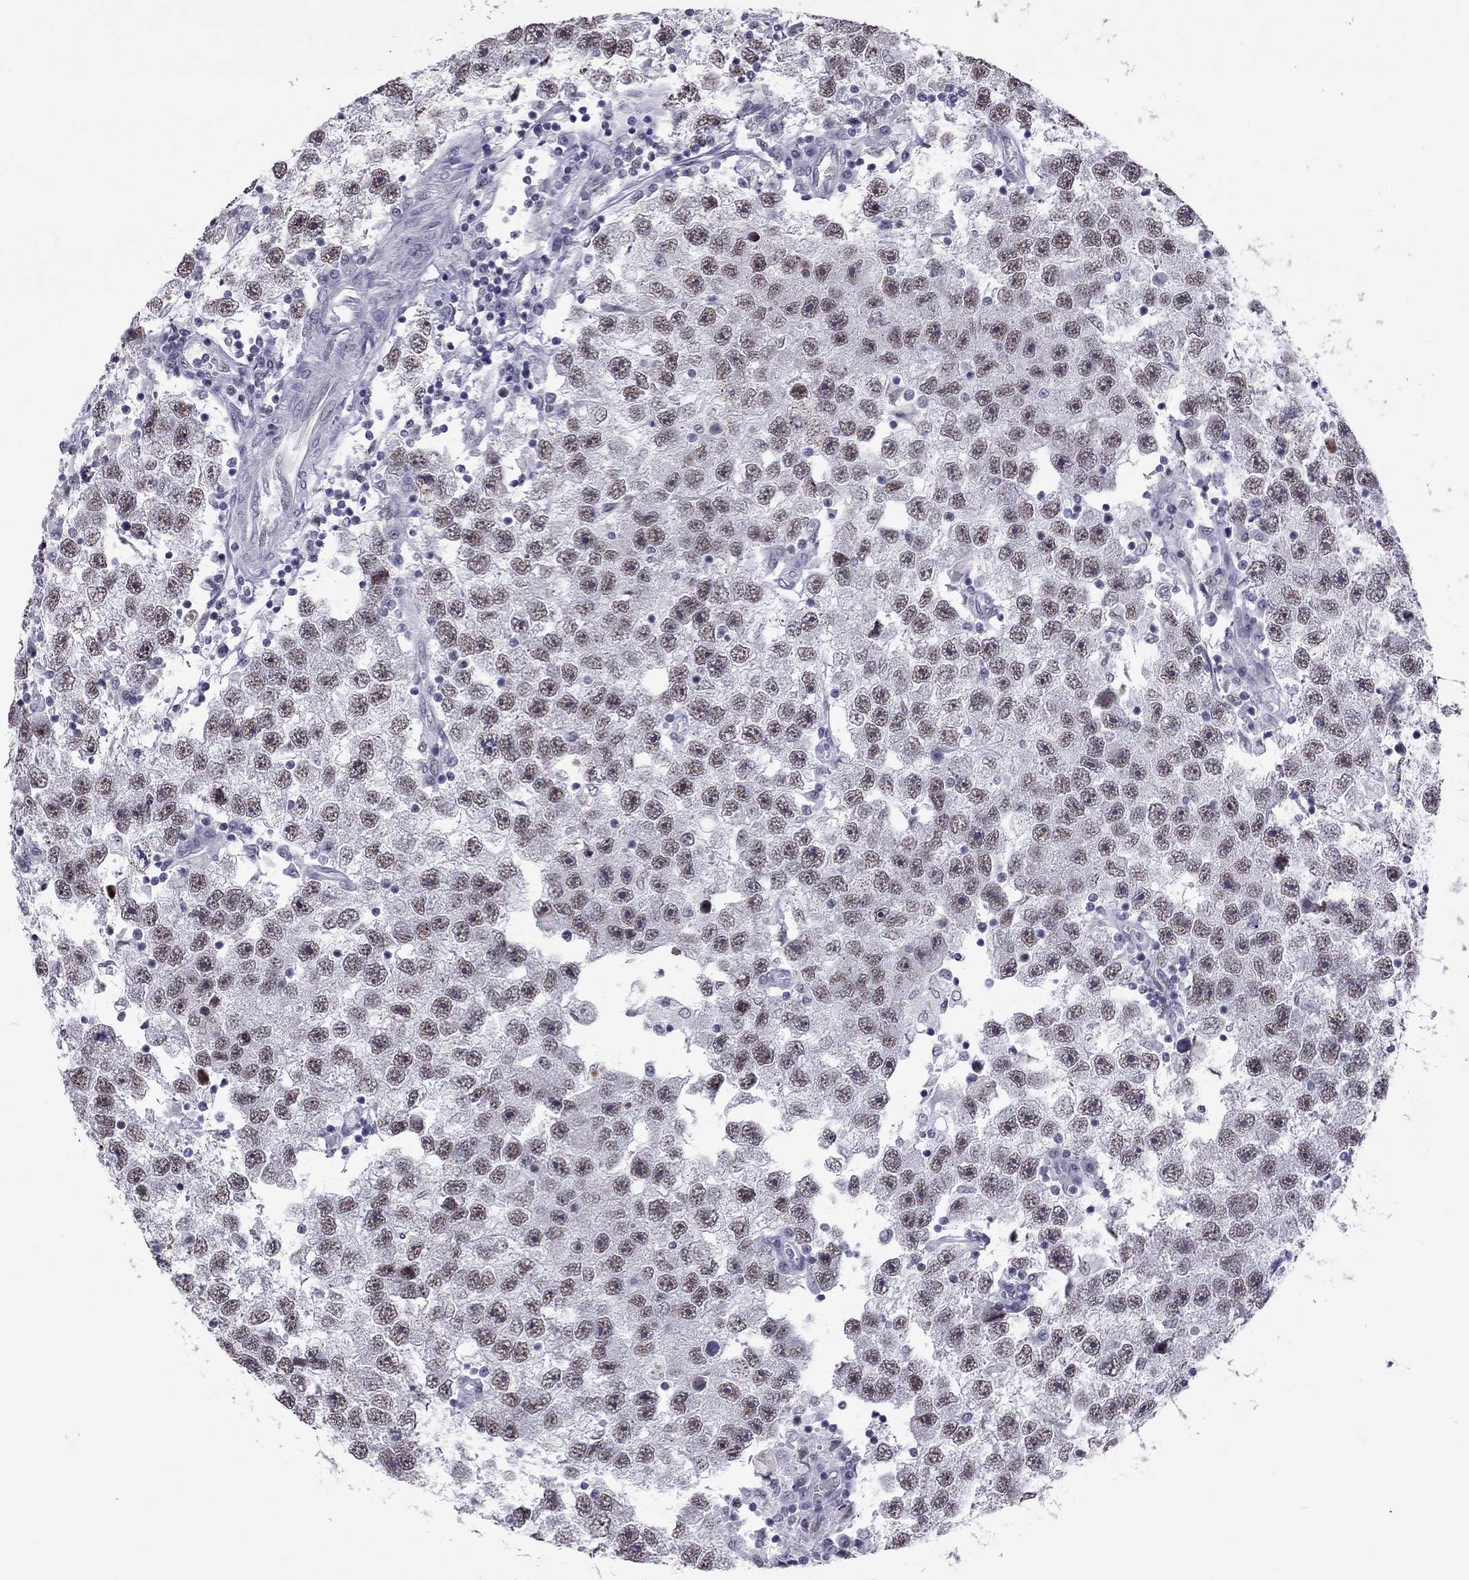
{"staining": {"intensity": "moderate", "quantity": ">75%", "location": "nuclear"}, "tissue": "testis cancer", "cell_type": "Tumor cells", "image_type": "cancer", "snomed": [{"axis": "morphology", "description": "Seminoma, NOS"}, {"axis": "topography", "description": "Testis"}], "caption": "Immunohistochemistry (IHC) staining of testis seminoma, which reveals medium levels of moderate nuclear positivity in approximately >75% of tumor cells indicating moderate nuclear protein expression. The staining was performed using DAB (3,3'-diaminobenzidine) (brown) for protein detection and nuclei were counterstained in hematoxylin (blue).", "gene": "PPP1R3A", "patient": {"sex": "male", "age": 26}}